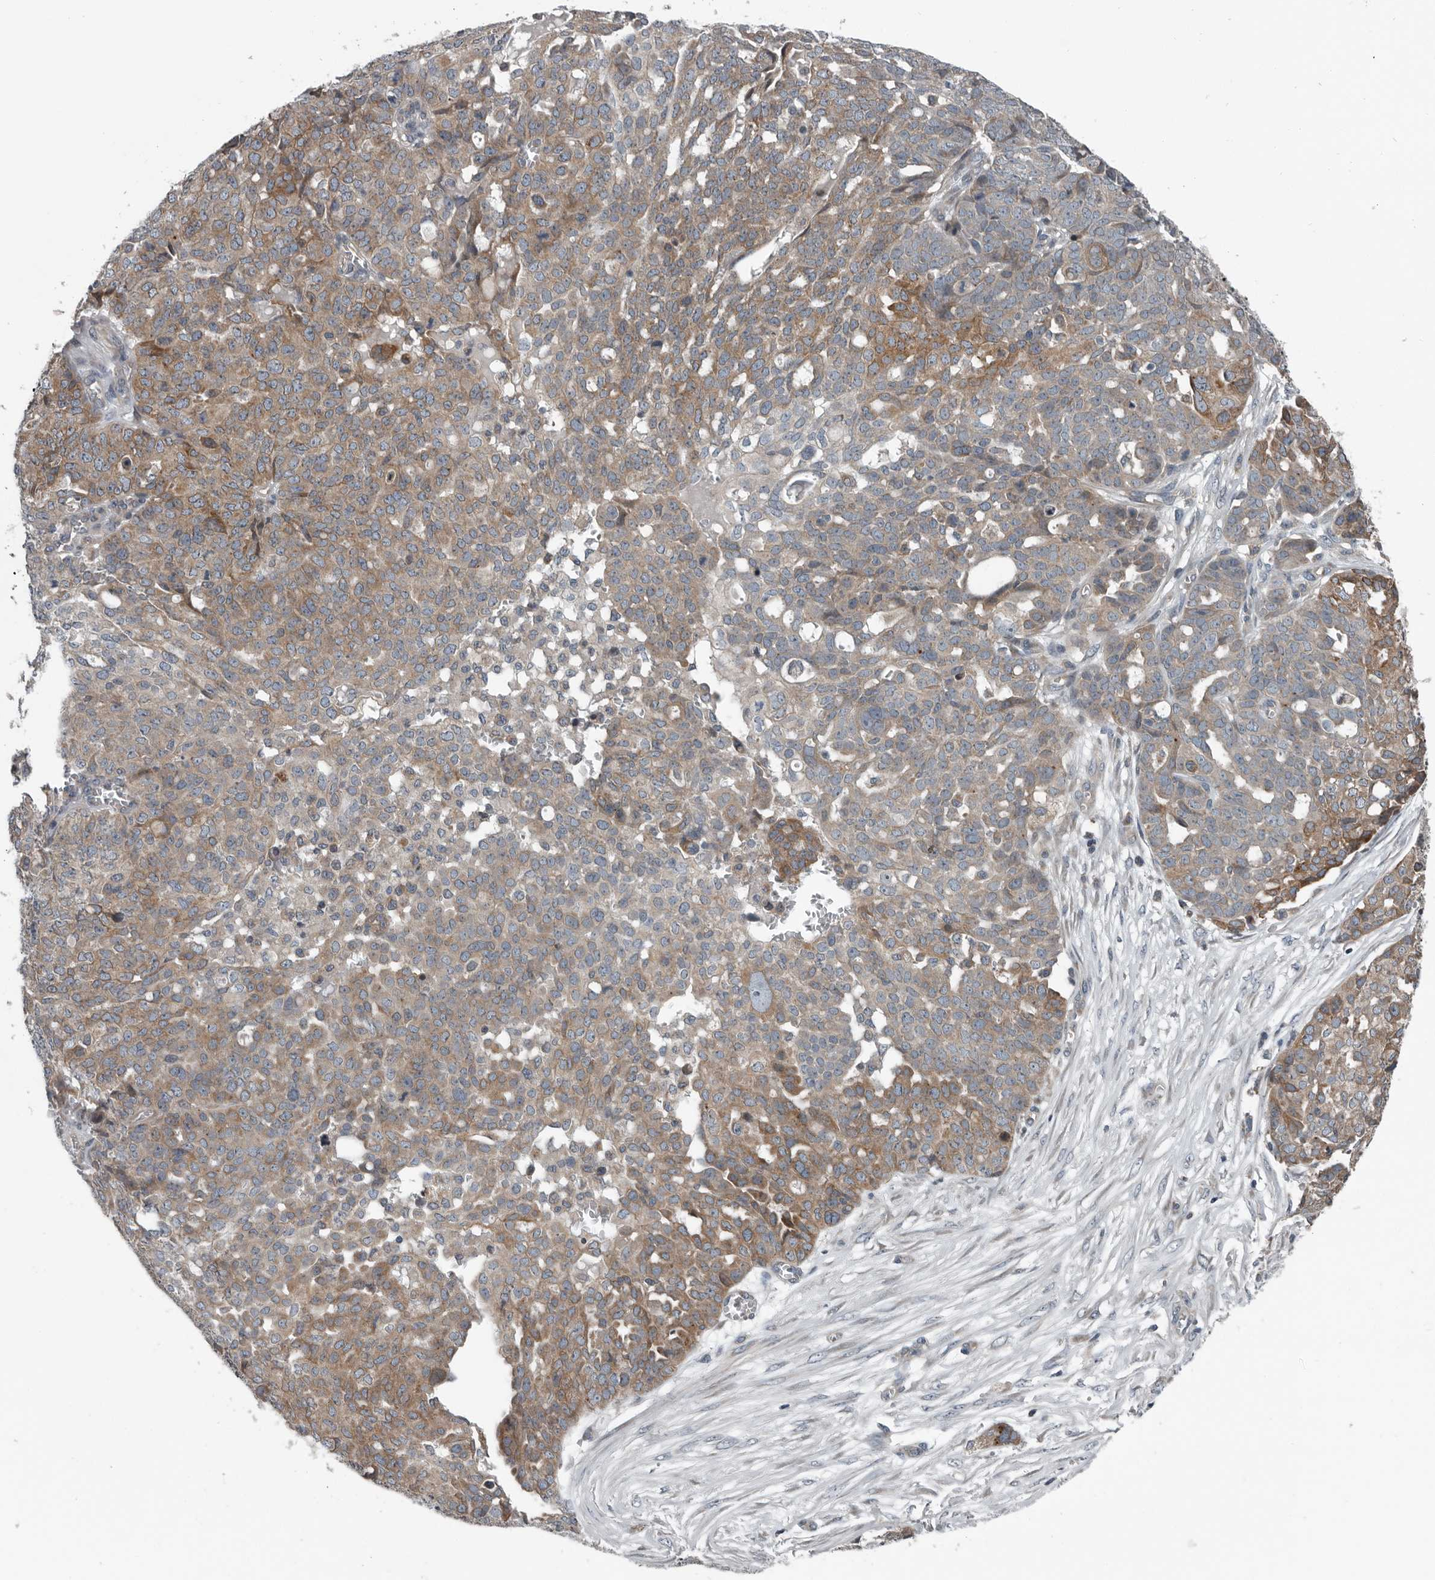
{"staining": {"intensity": "moderate", "quantity": ">75%", "location": "cytoplasmic/membranous"}, "tissue": "ovarian cancer", "cell_type": "Tumor cells", "image_type": "cancer", "snomed": [{"axis": "morphology", "description": "Cystadenocarcinoma, serous, NOS"}, {"axis": "topography", "description": "Soft tissue"}, {"axis": "topography", "description": "Ovary"}], "caption": "Ovarian cancer was stained to show a protein in brown. There is medium levels of moderate cytoplasmic/membranous expression in about >75% of tumor cells.", "gene": "TMEM199", "patient": {"sex": "female", "age": 57}}